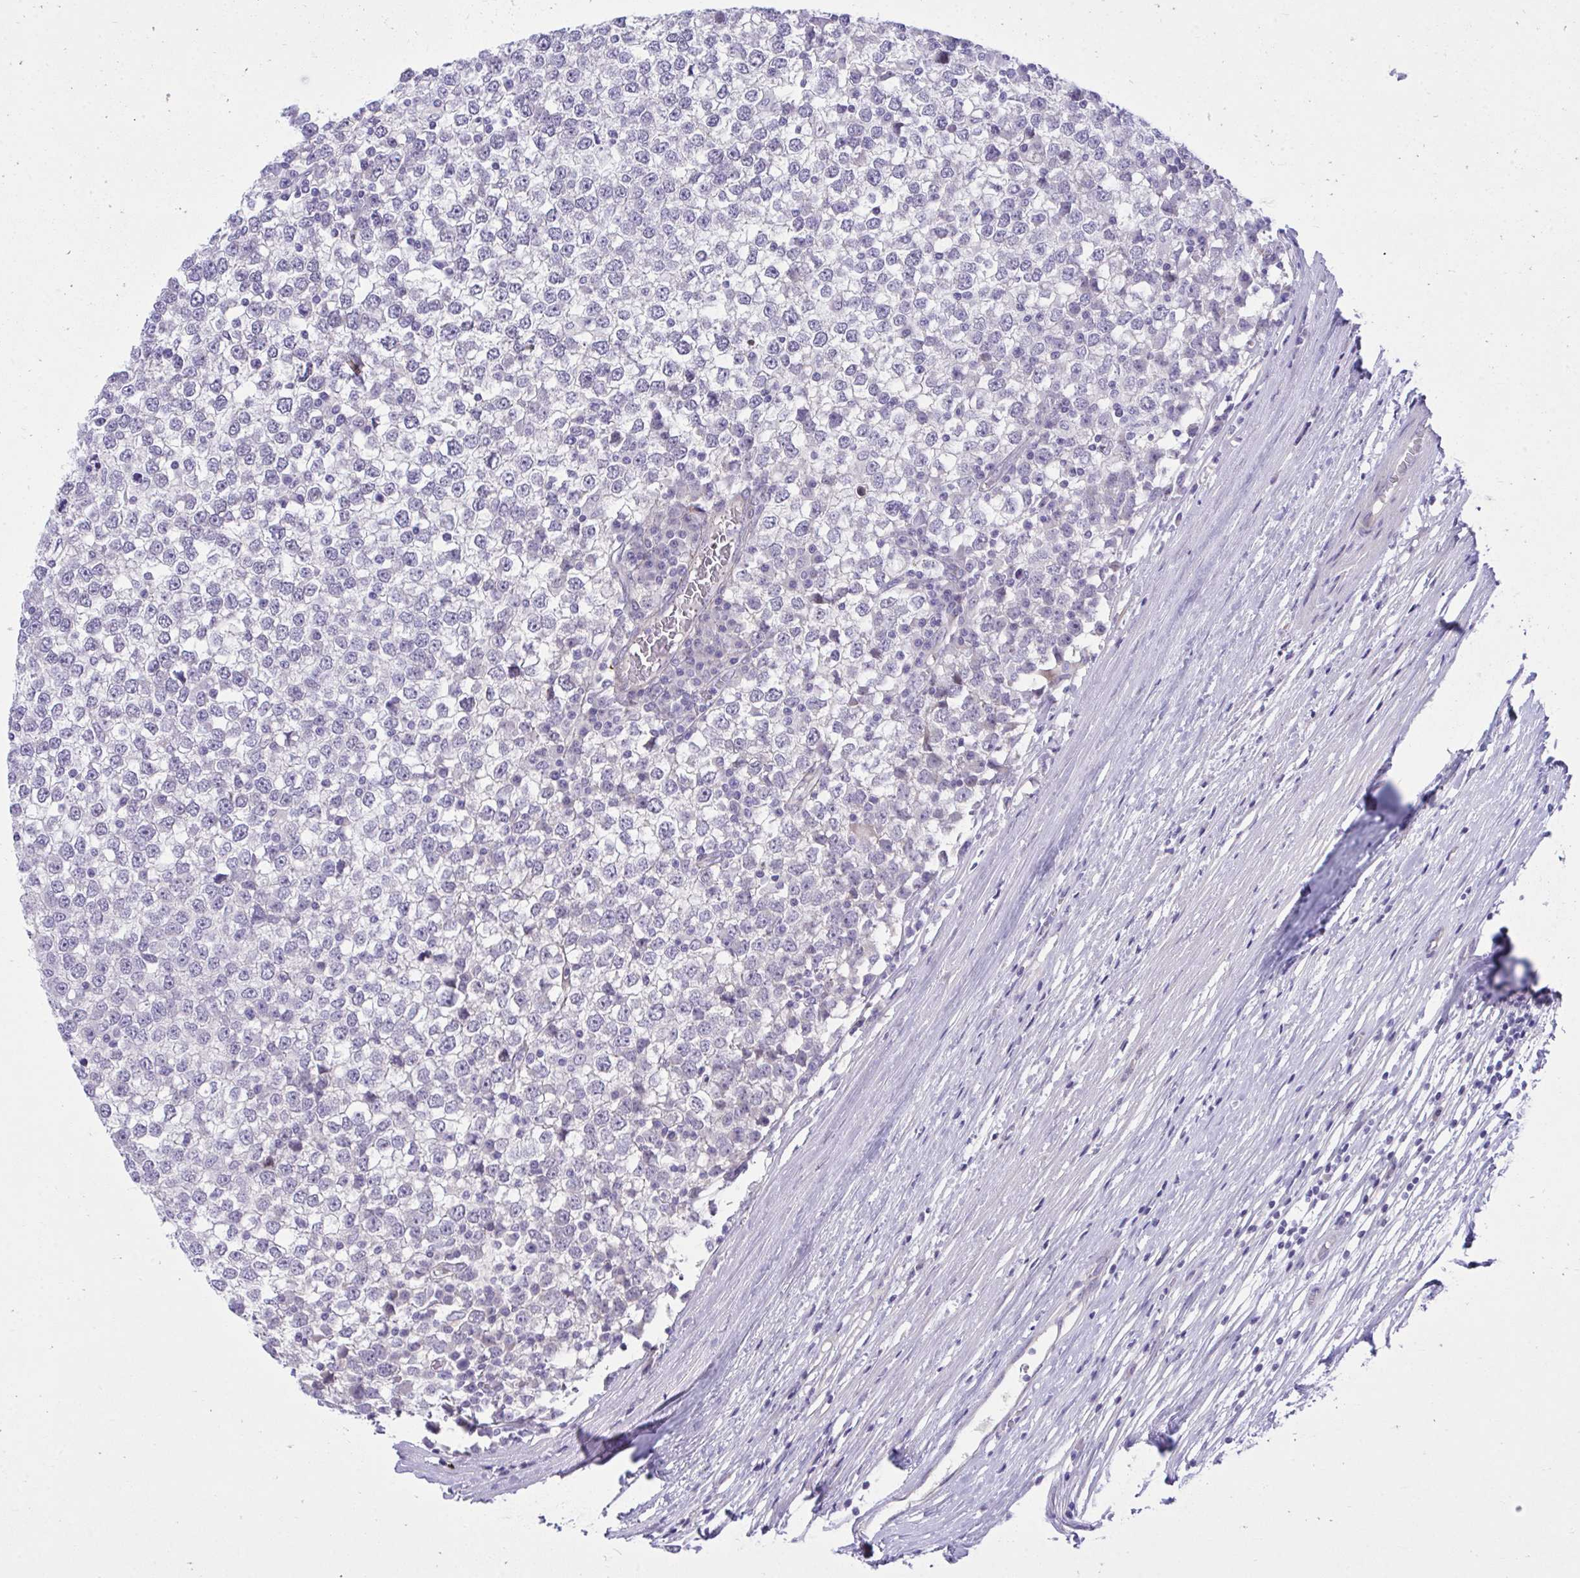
{"staining": {"intensity": "negative", "quantity": "none", "location": "none"}, "tissue": "testis cancer", "cell_type": "Tumor cells", "image_type": "cancer", "snomed": [{"axis": "morphology", "description": "Seminoma, NOS"}, {"axis": "topography", "description": "Testis"}], "caption": "The IHC histopathology image has no significant positivity in tumor cells of testis cancer tissue. (Brightfield microscopy of DAB IHC at high magnification).", "gene": "MED9", "patient": {"sex": "male", "age": 65}}